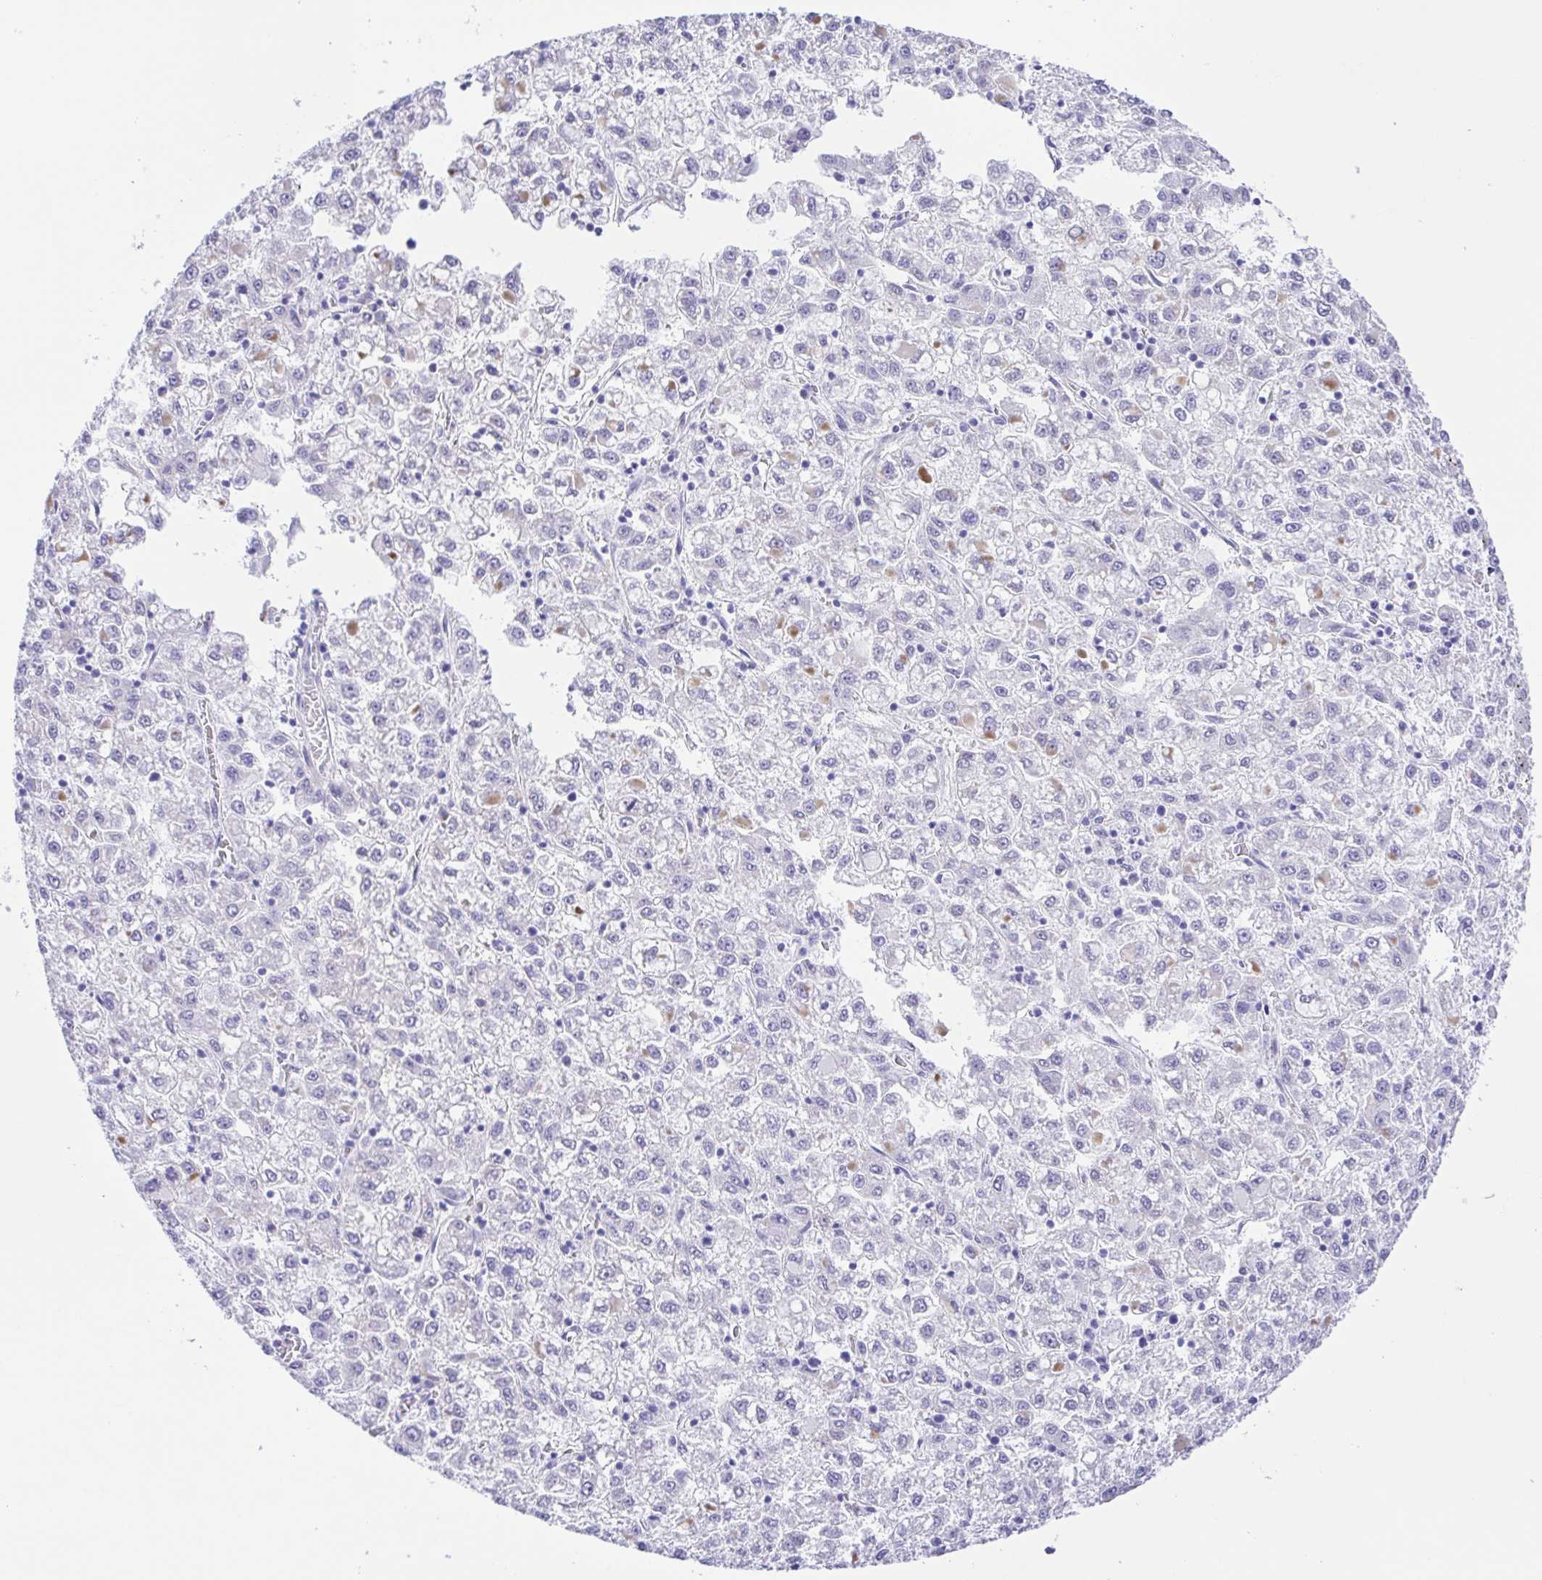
{"staining": {"intensity": "negative", "quantity": "none", "location": "none"}, "tissue": "liver cancer", "cell_type": "Tumor cells", "image_type": "cancer", "snomed": [{"axis": "morphology", "description": "Carcinoma, Hepatocellular, NOS"}, {"axis": "topography", "description": "Liver"}], "caption": "Protein analysis of liver cancer (hepatocellular carcinoma) reveals no significant staining in tumor cells.", "gene": "GPR17", "patient": {"sex": "male", "age": 40}}